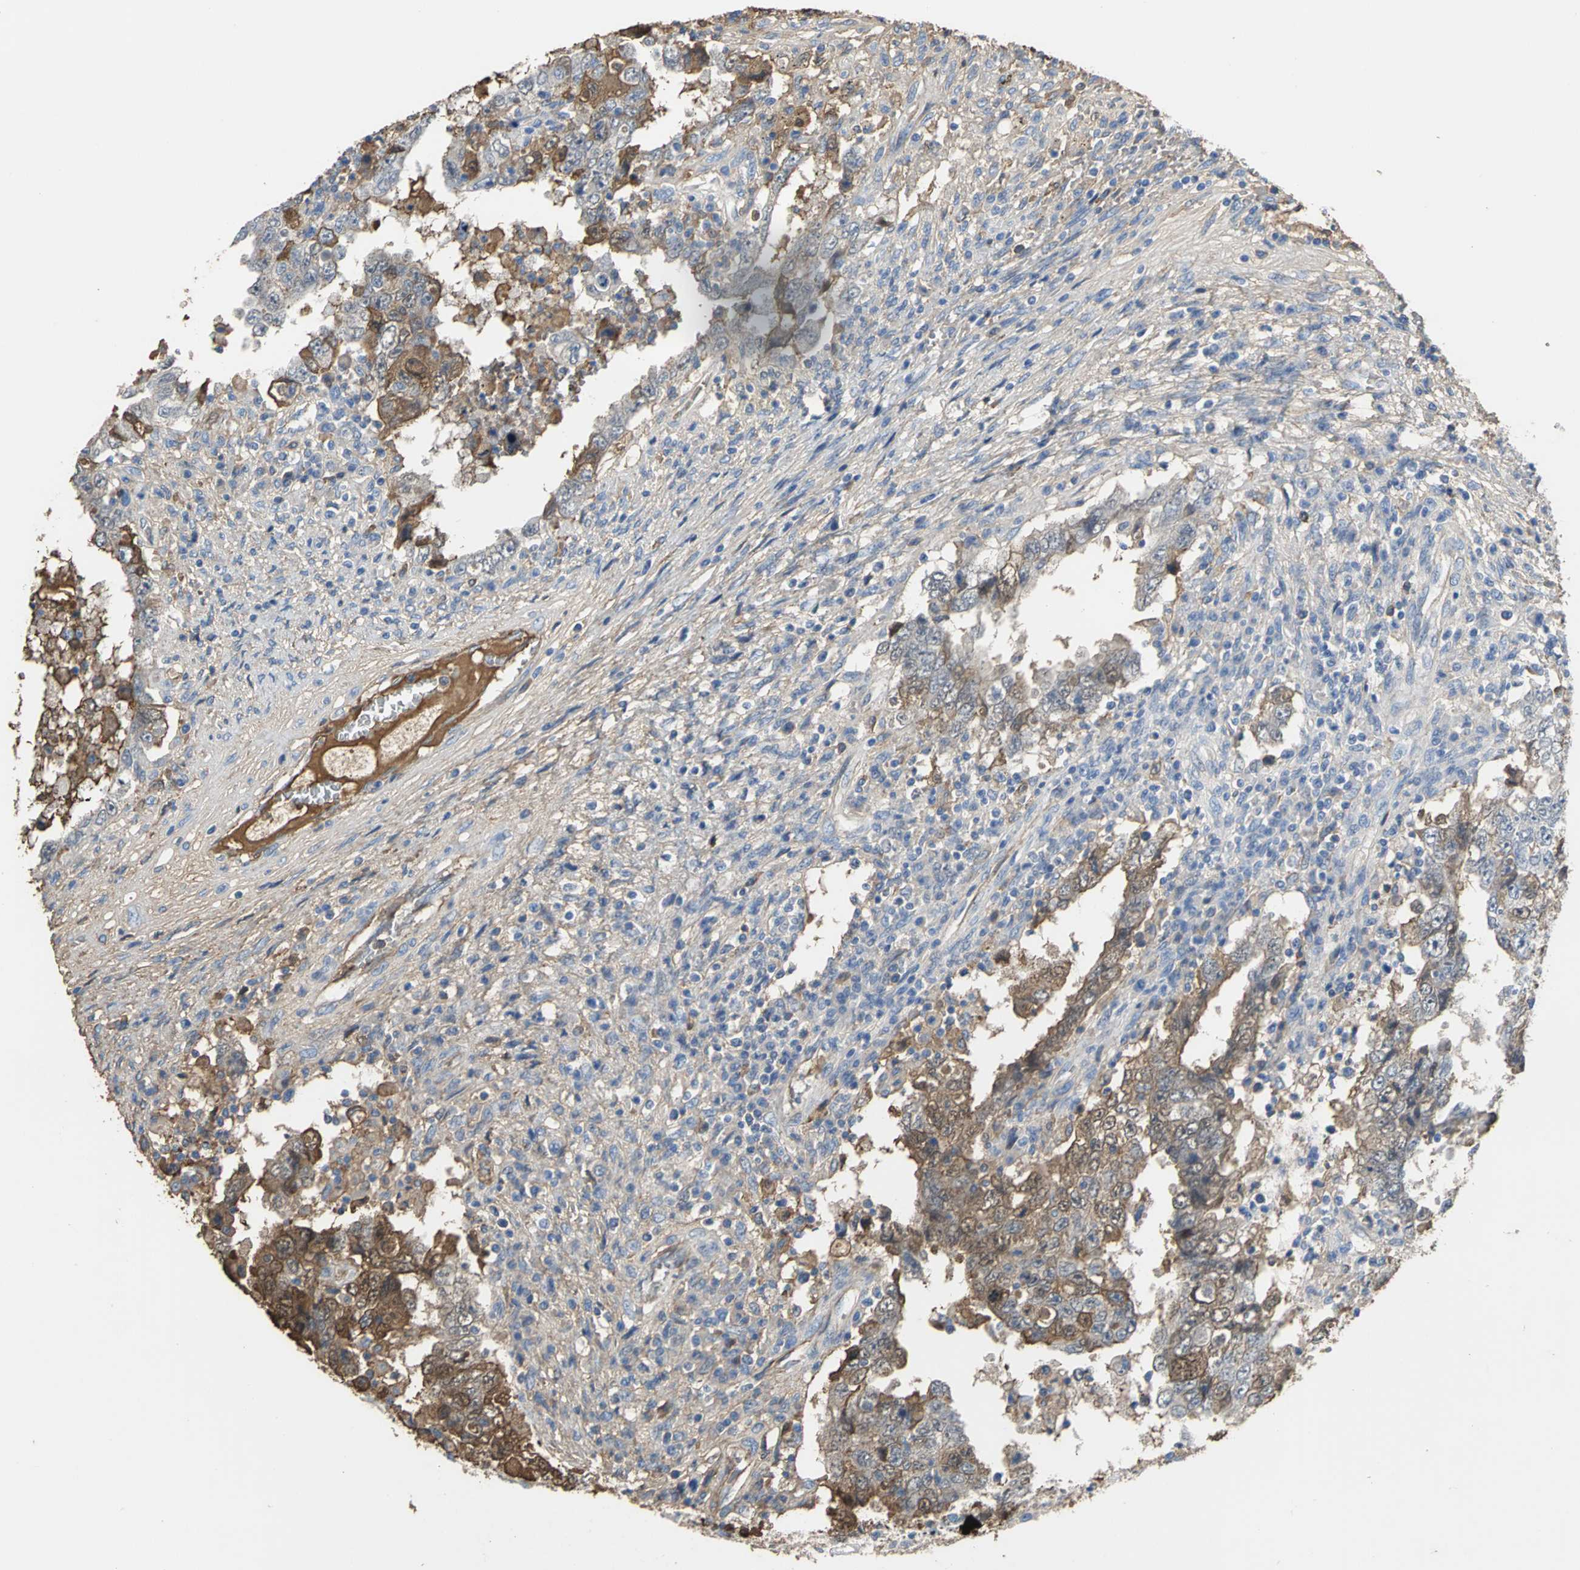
{"staining": {"intensity": "strong", "quantity": ">75%", "location": "cytoplasmic/membranous,nuclear"}, "tissue": "testis cancer", "cell_type": "Tumor cells", "image_type": "cancer", "snomed": [{"axis": "morphology", "description": "Carcinoma, Embryonal, NOS"}, {"axis": "topography", "description": "Testis"}], "caption": "Testis embryonal carcinoma stained for a protein (brown) demonstrates strong cytoplasmic/membranous and nuclear positive positivity in about >75% of tumor cells.", "gene": "GYG2", "patient": {"sex": "male", "age": 26}}